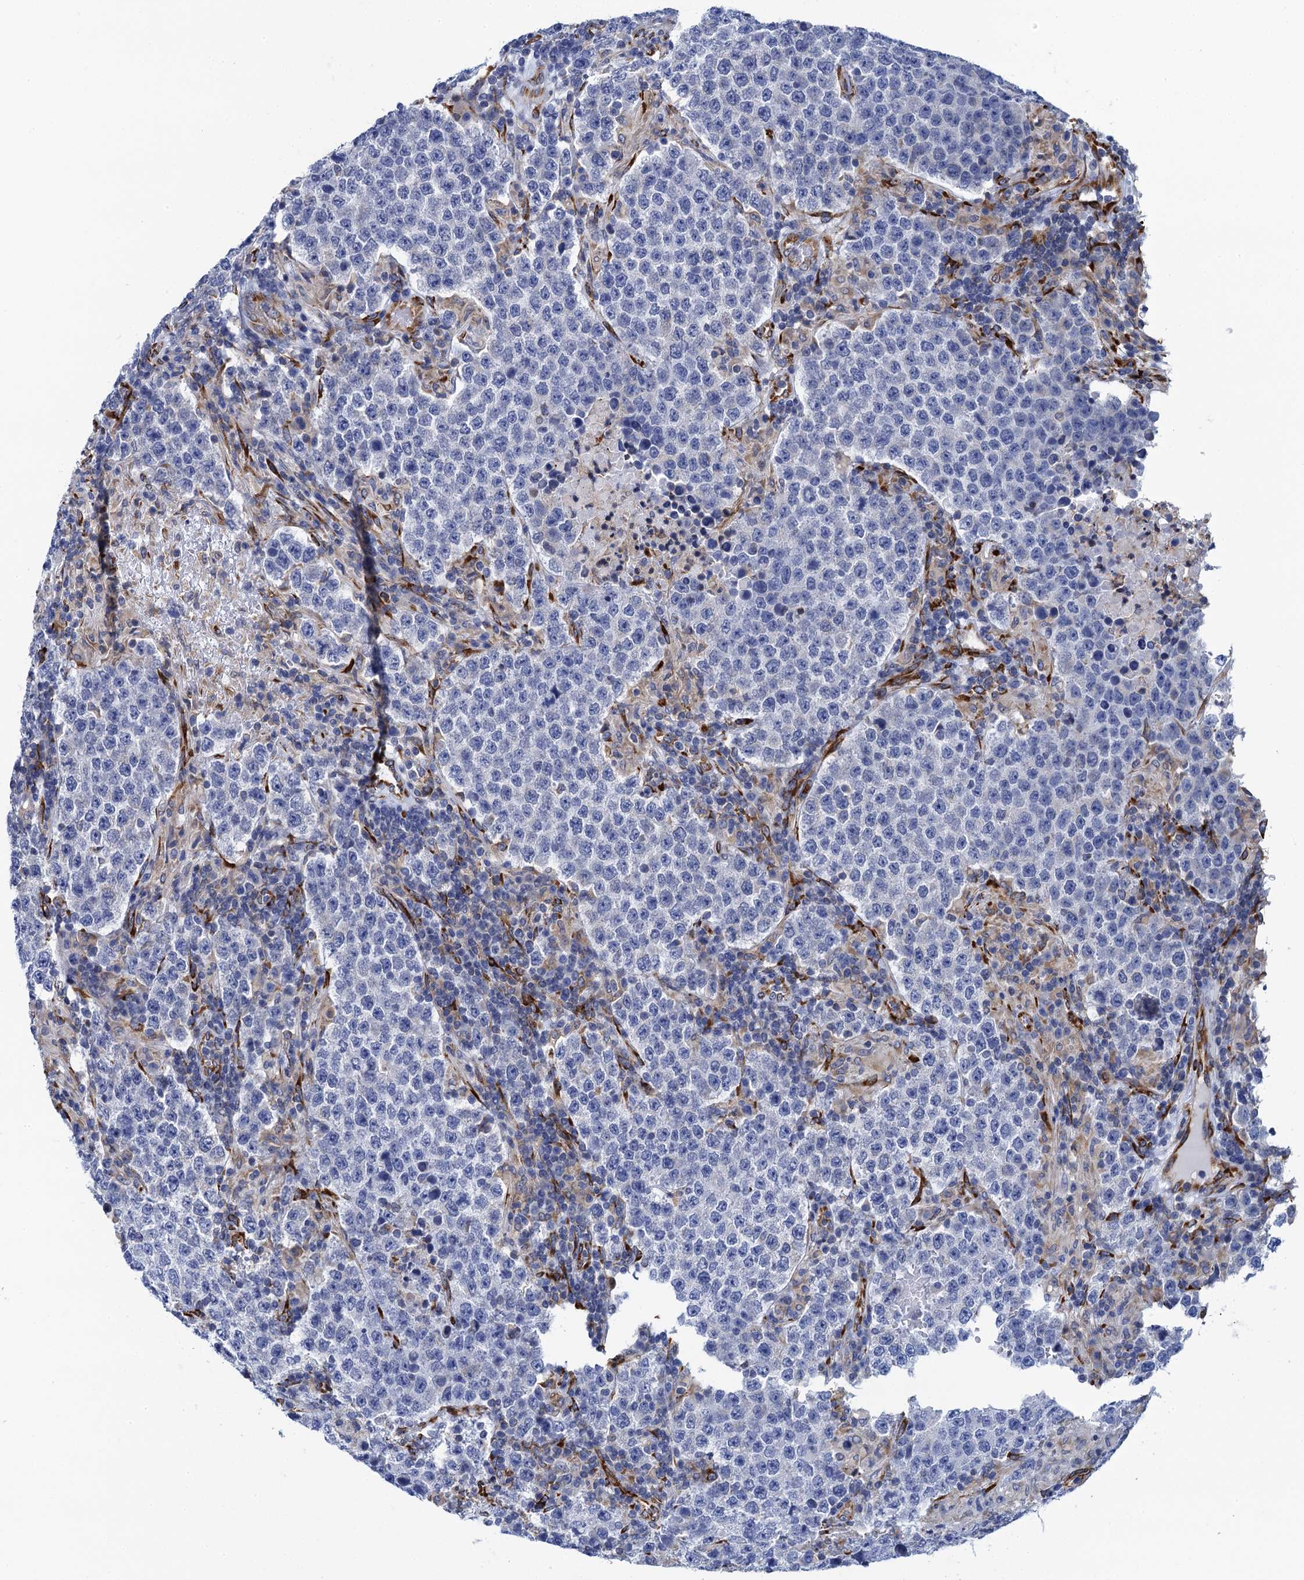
{"staining": {"intensity": "negative", "quantity": "none", "location": "none"}, "tissue": "testis cancer", "cell_type": "Tumor cells", "image_type": "cancer", "snomed": [{"axis": "morphology", "description": "Normal tissue, NOS"}, {"axis": "morphology", "description": "Urothelial carcinoma, High grade"}, {"axis": "morphology", "description": "Seminoma, NOS"}, {"axis": "morphology", "description": "Carcinoma, Embryonal, NOS"}, {"axis": "topography", "description": "Urinary bladder"}, {"axis": "topography", "description": "Testis"}], "caption": "This is a micrograph of immunohistochemistry (IHC) staining of testis seminoma, which shows no positivity in tumor cells.", "gene": "POGLUT3", "patient": {"sex": "male", "age": 41}}